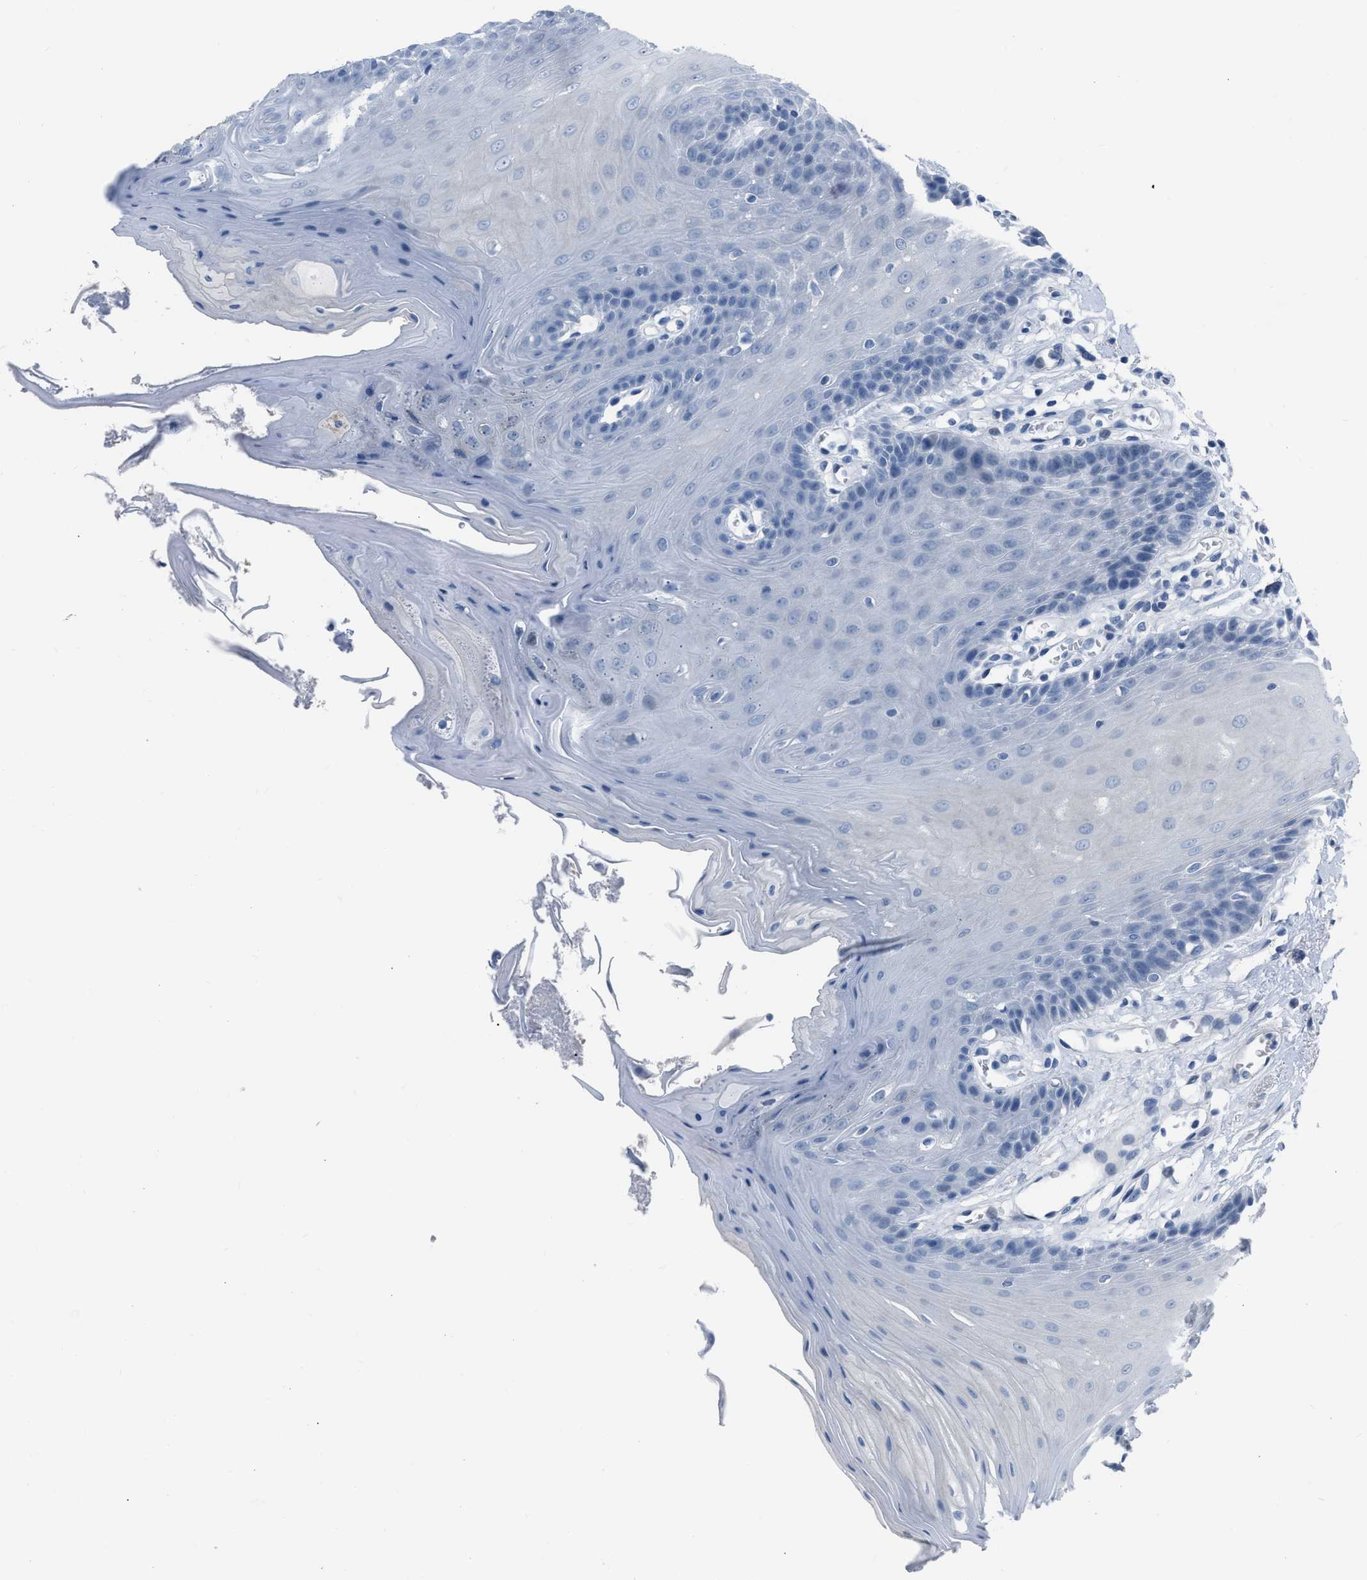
{"staining": {"intensity": "negative", "quantity": "none", "location": "none"}, "tissue": "oral mucosa", "cell_type": "Squamous epithelial cells", "image_type": "normal", "snomed": [{"axis": "morphology", "description": "Normal tissue, NOS"}, {"axis": "morphology", "description": "Squamous cell carcinoma, NOS"}, {"axis": "topography", "description": "Oral tissue"}, {"axis": "topography", "description": "Head-Neck"}], "caption": "This is an immunohistochemistry image of benign human oral mucosa. There is no expression in squamous epithelial cells.", "gene": "SPATC1L", "patient": {"sex": "male", "age": 71}}